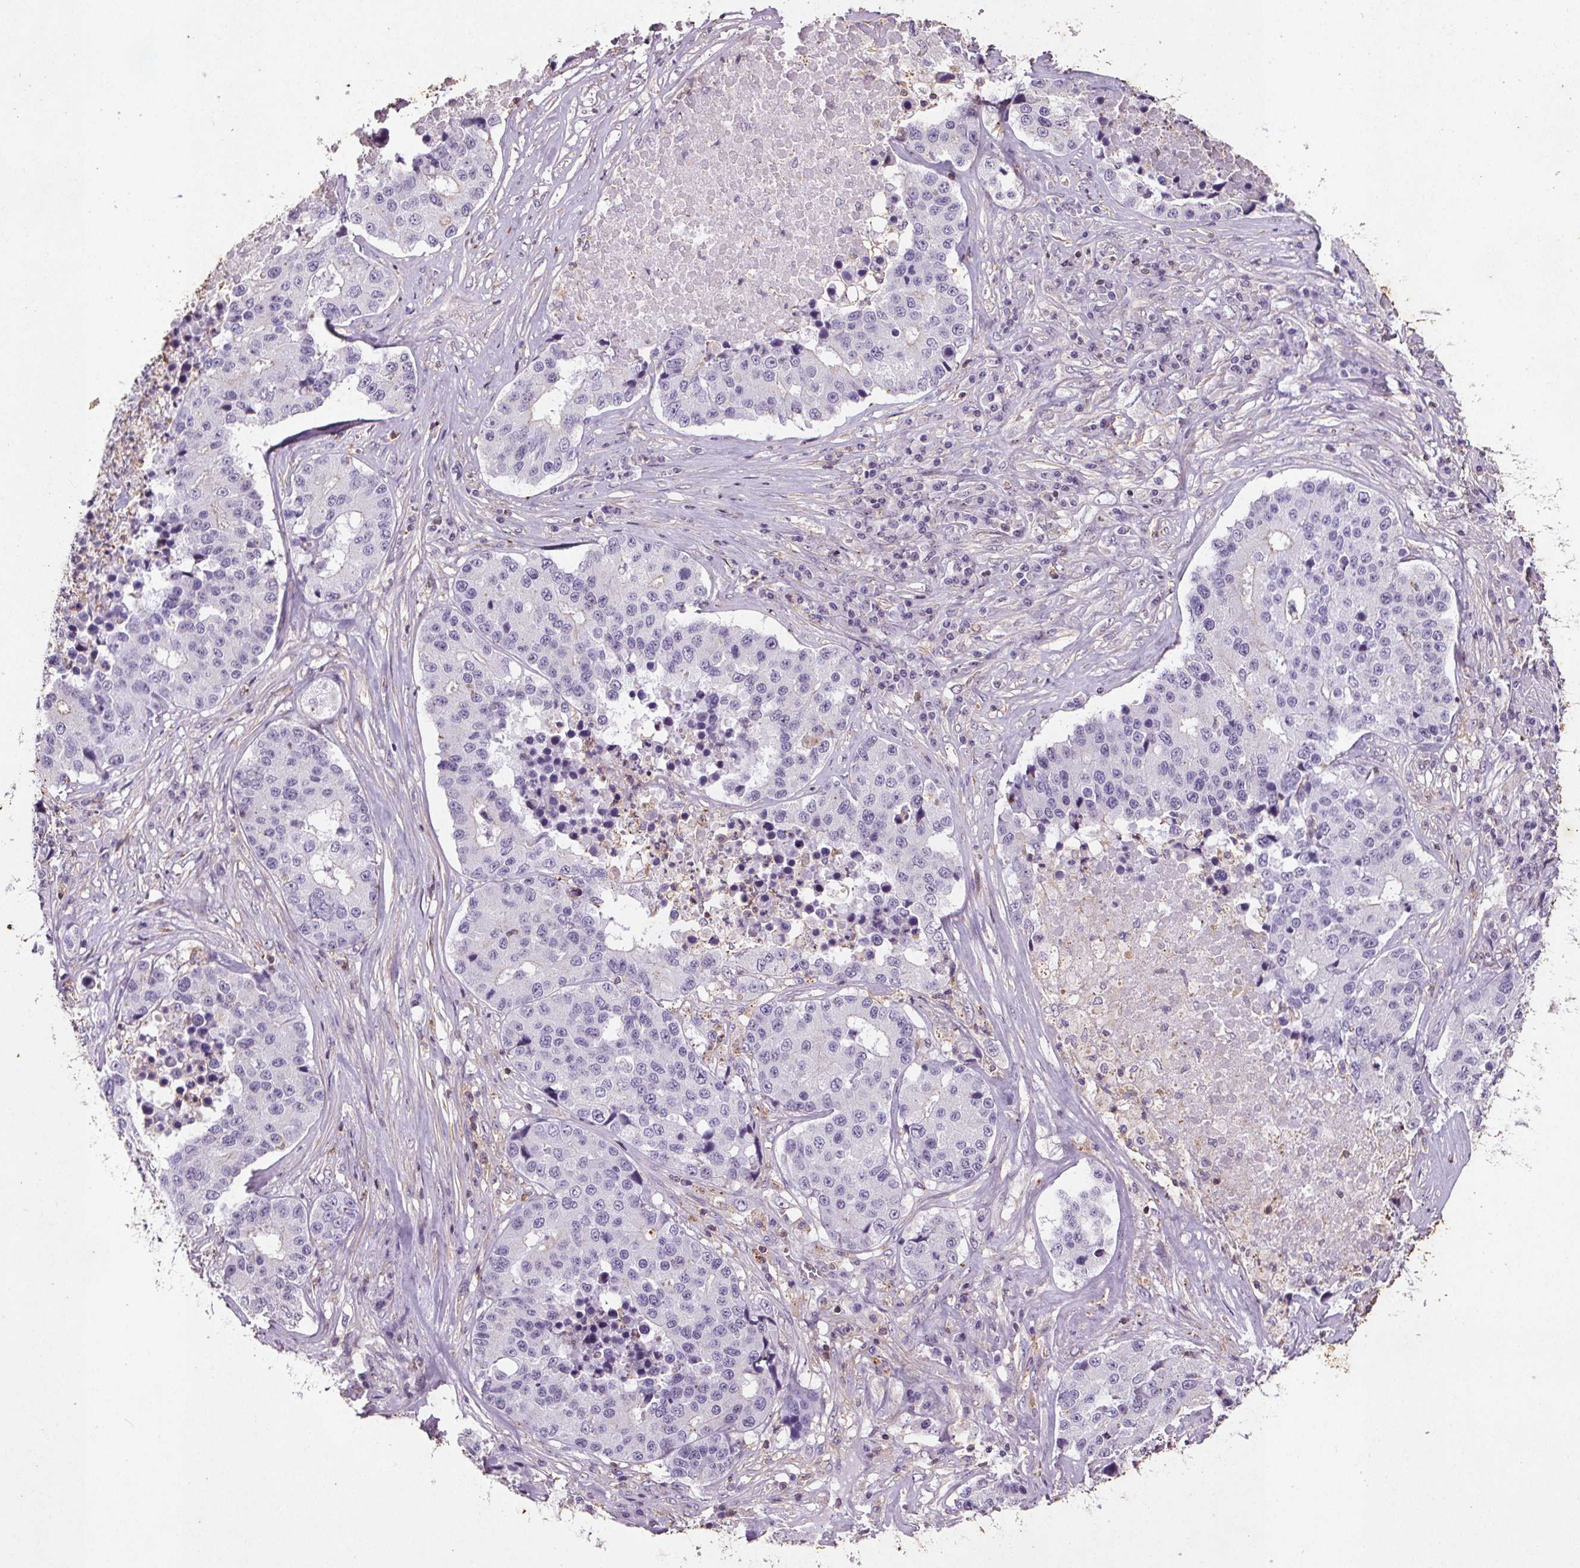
{"staining": {"intensity": "negative", "quantity": "none", "location": "none"}, "tissue": "stomach cancer", "cell_type": "Tumor cells", "image_type": "cancer", "snomed": [{"axis": "morphology", "description": "Adenocarcinoma, NOS"}, {"axis": "topography", "description": "Stomach"}], "caption": "Tumor cells show no significant protein staining in stomach cancer.", "gene": "C19orf84", "patient": {"sex": "male", "age": 71}}